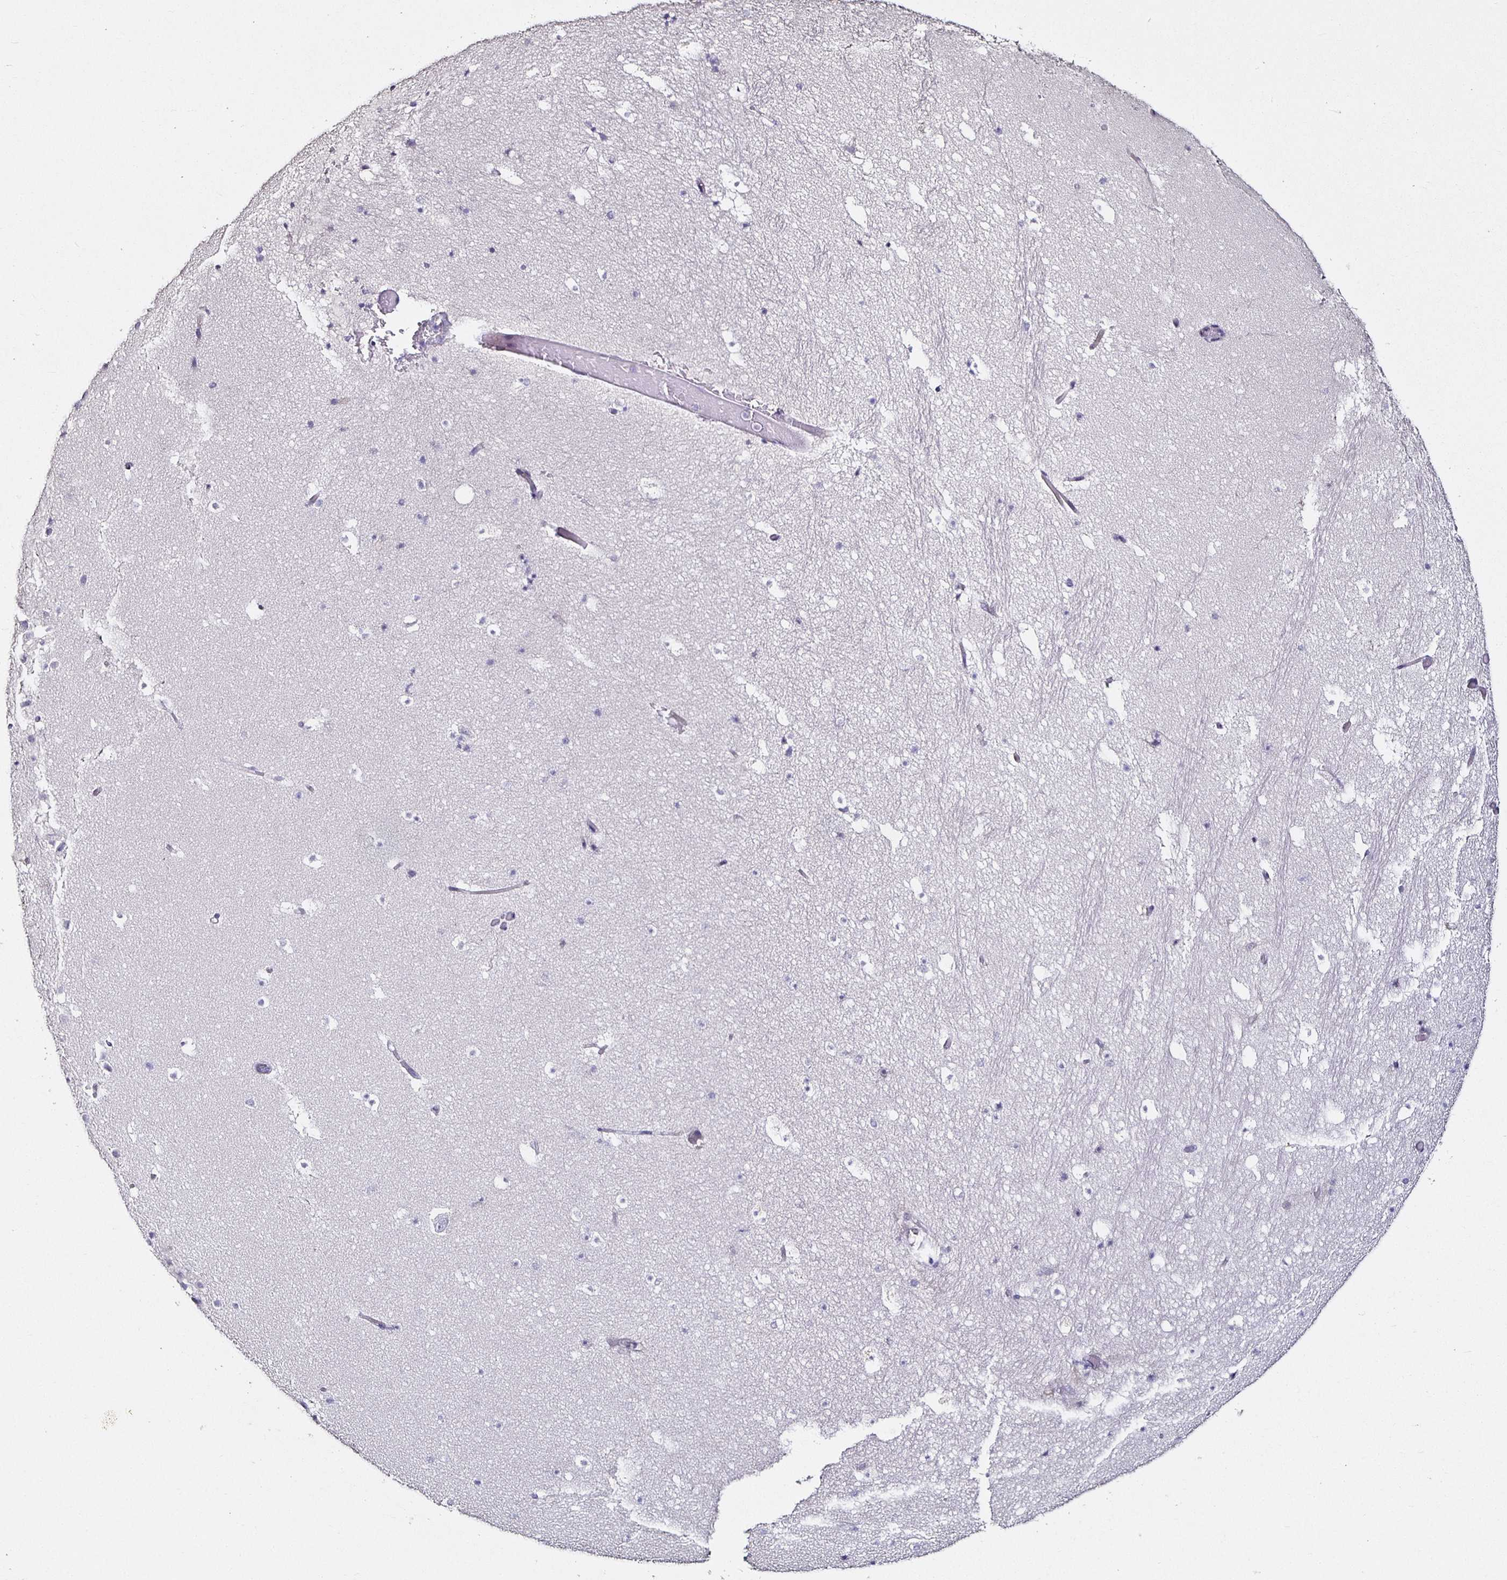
{"staining": {"intensity": "negative", "quantity": "none", "location": "none"}, "tissue": "hippocampus", "cell_type": "Glial cells", "image_type": "normal", "snomed": [{"axis": "morphology", "description": "Normal tissue, NOS"}, {"axis": "topography", "description": "Hippocampus"}], "caption": "Immunohistochemical staining of benign human hippocampus exhibits no significant positivity in glial cells. (DAB (3,3'-diaminobenzidine) immunohistochemistry with hematoxylin counter stain).", "gene": "TLR4", "patient": {"sex": "male", "age": 26}}